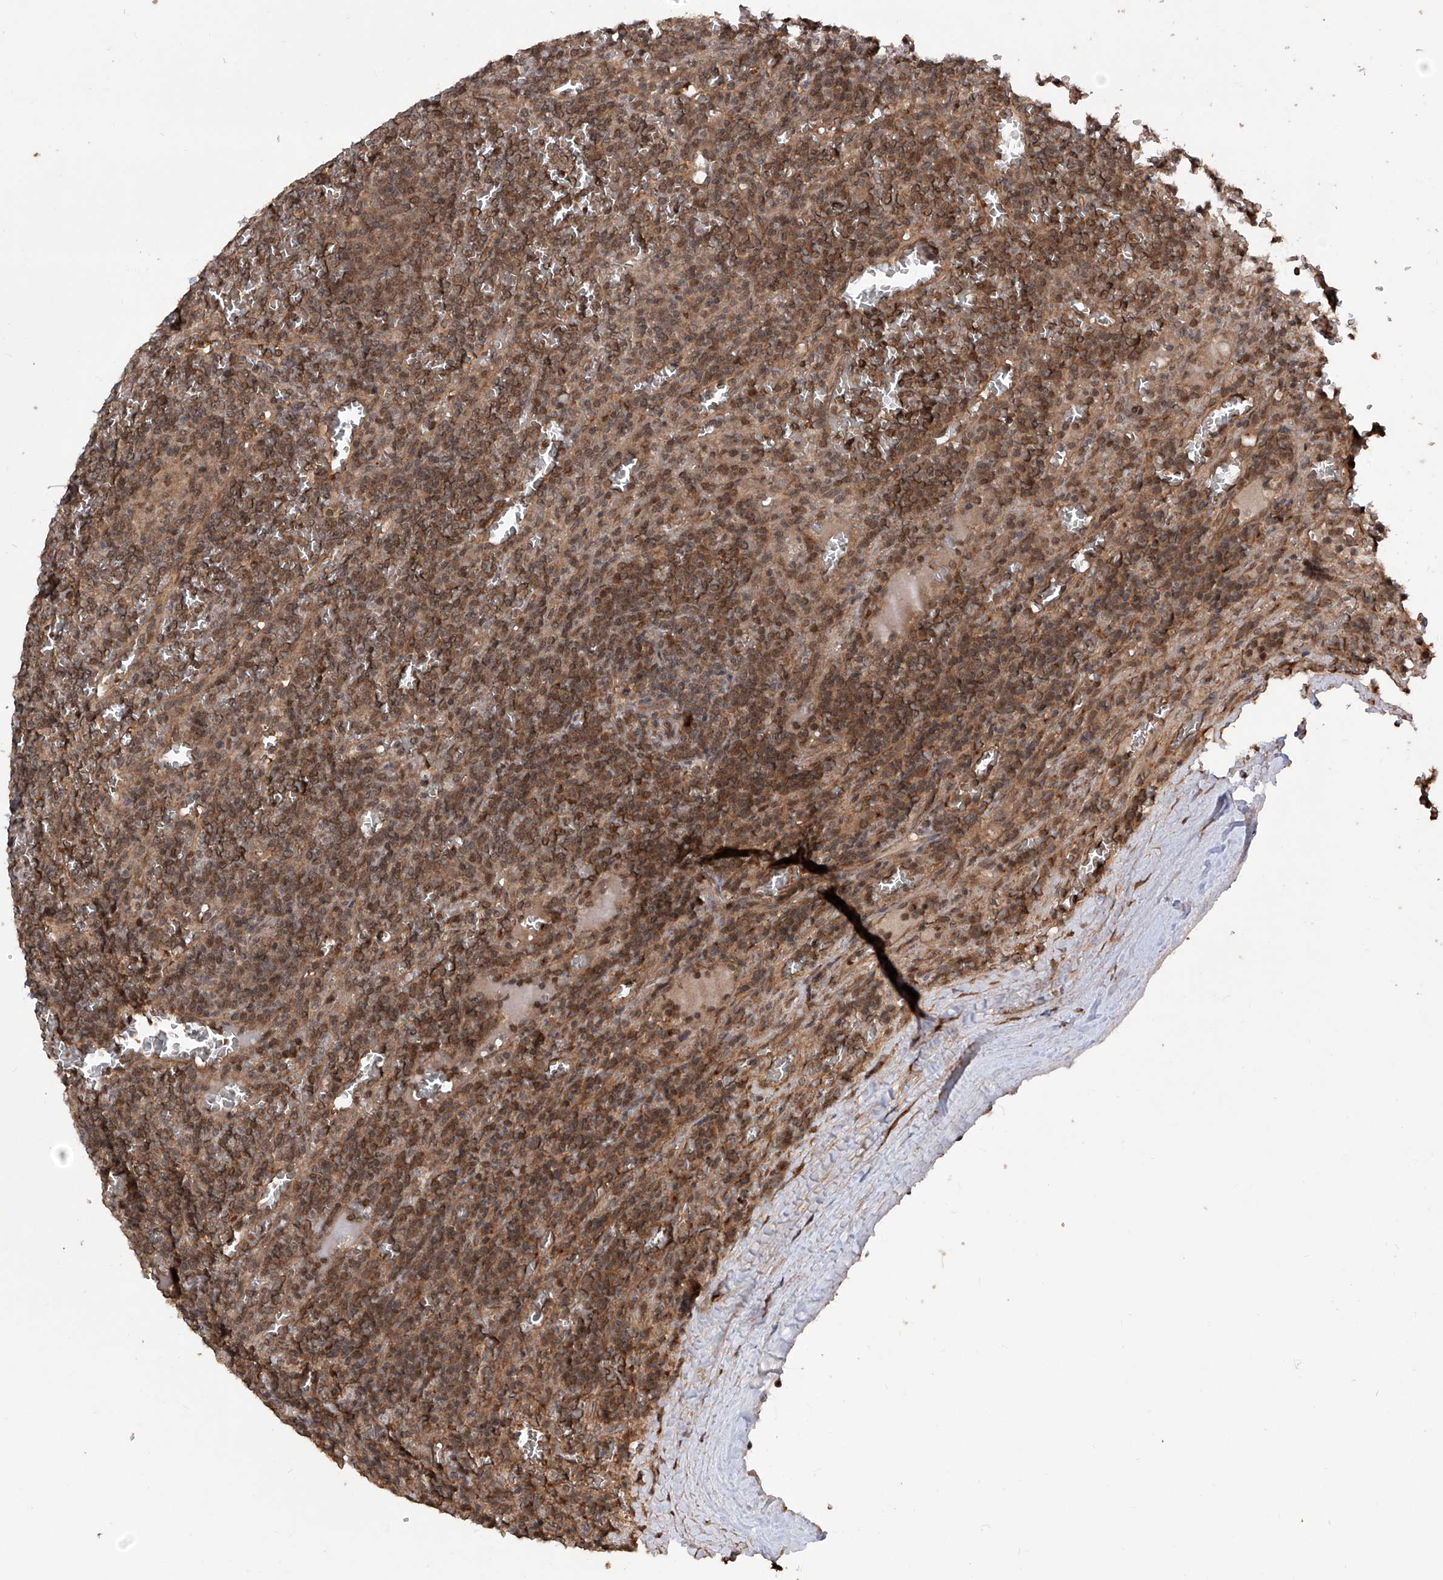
{"staining": {"intensity": "moderate", "quantity": ">75%", "location": "cytoplasmic/membranous,nuclear"}, "tissue": "lymphoma", "cell_type": "Tumor cells", "image_type": "cancer", "snomed": [{"axis": "morphology", "description": "Malignant lymphoma, non-Hodgkin's type, Low grade"}, {"axis": "topography", "description": "Spleen"}], "caption": "Lymphoma was stained to show a protein in brown. There is medium levels of moderate cytoplasmic/membranous and nuclear expression in approximately >75% of tumor cells. The protein is stained brown, and the nuclei are stained in blue (DAB (3,3'-diaminobenzidine) IHC with brightfield microscopy, high magnification).", "gene": "LYSMD4", "patient": {"sex": "female", "age": 19}}